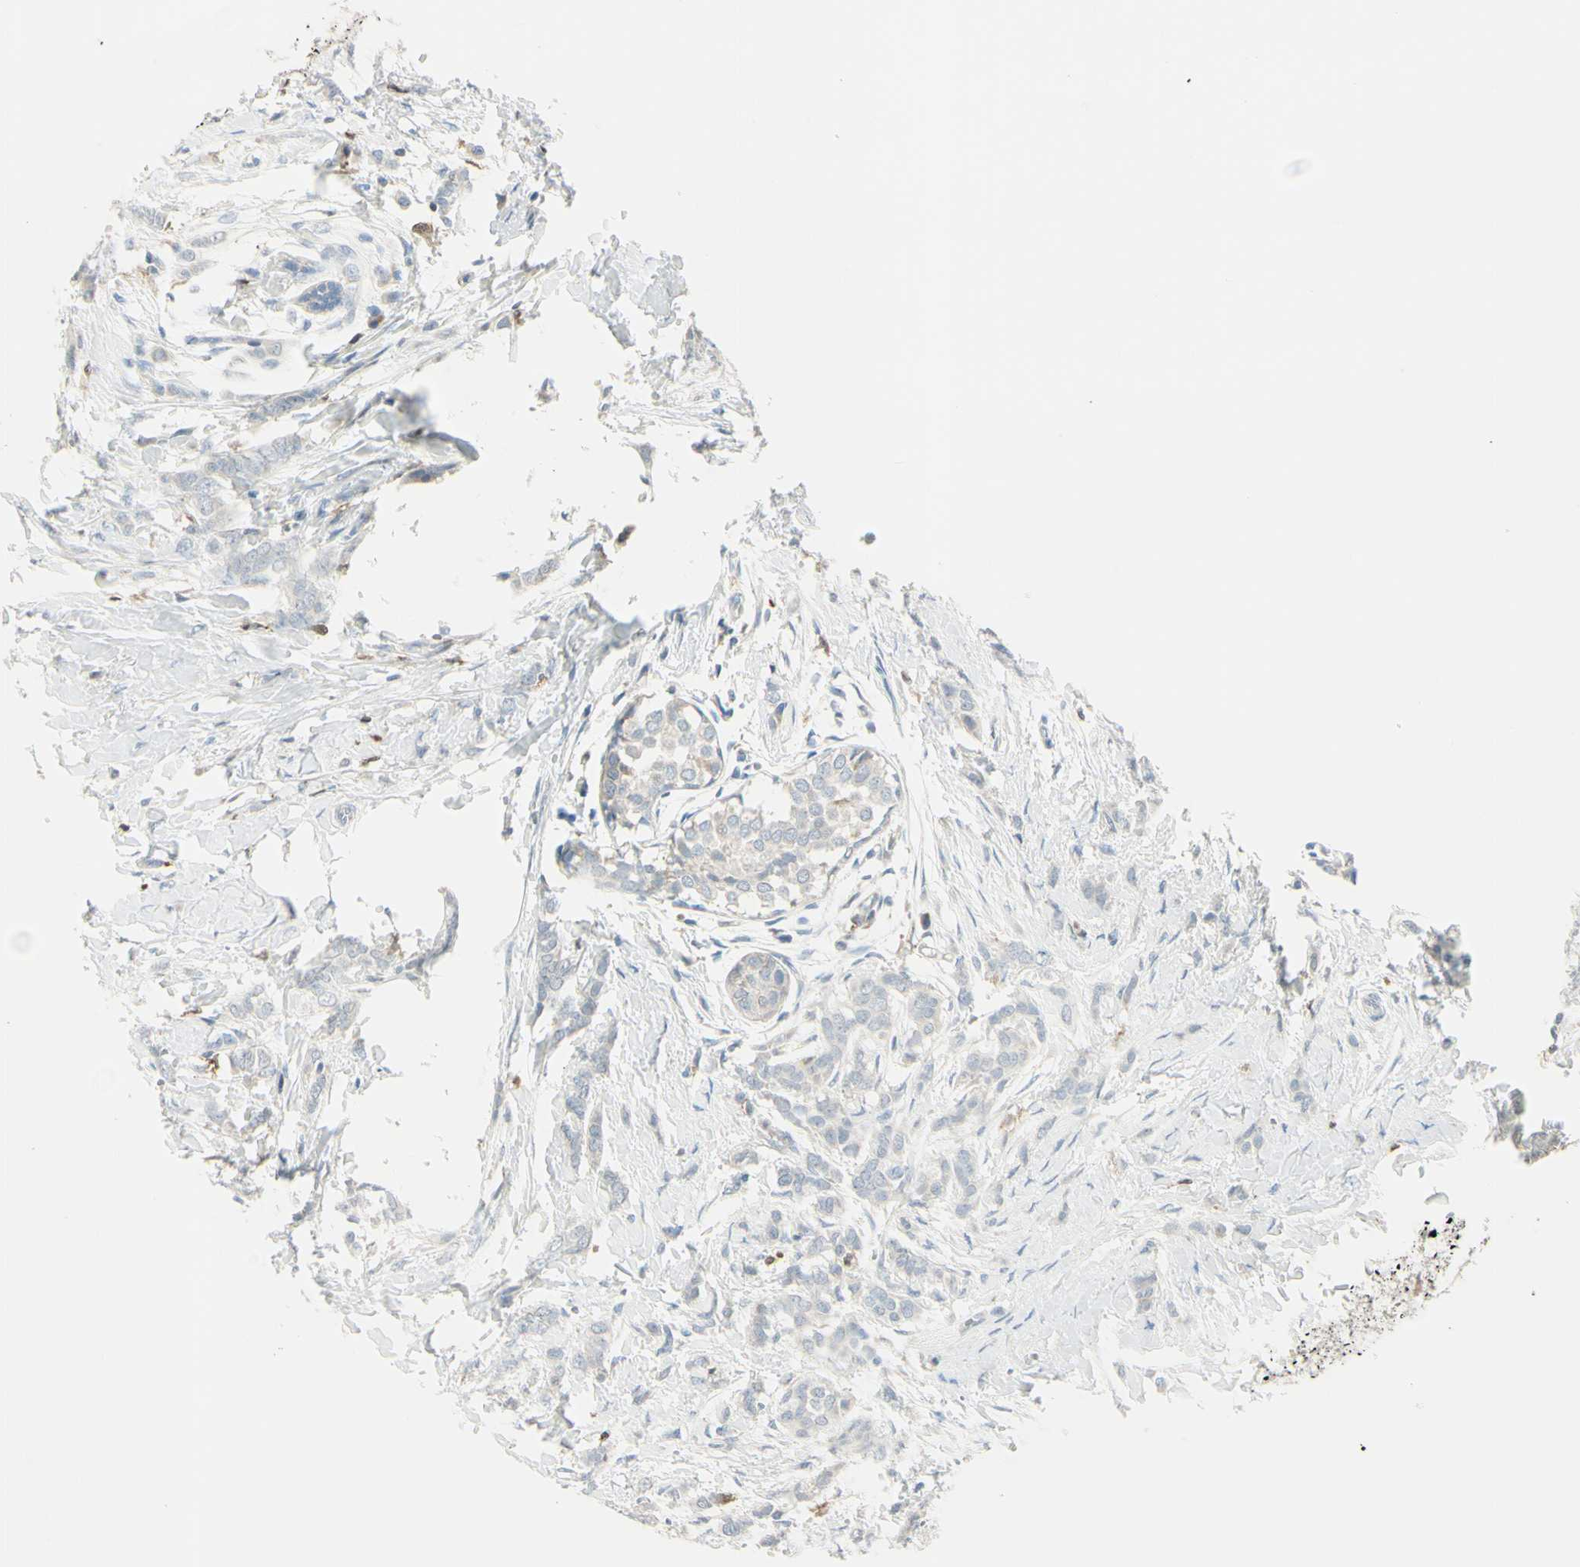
{"staining": {"intensity": "weak", "quantity": "25%-75%", "location": "cytoplasmic/membranous"}, "tissue": "breast cancer", "cell_type": "Tumor cells", "image_type": "cancer", "snomed": [{"axis": "morphology", "description": "Lobular carcinoma, in situ"}, {"axis": "morphology", "description": "Lobular carcinoma"}, {"axis": "topography", "description": "Breast"}], "caption": "Immunohistochemistry image of neoplastic tissue: lobular carcinoma (breast) stained using immunohistochemistry exhibits low levels of weak protein expression localized specifically in the cytoplasmic/membranous of tumor cells, appearing as a cytoplasmic/membranous brown color.", "gene": "CYRIB", "patient": {"sex": "female", "age": 41}}